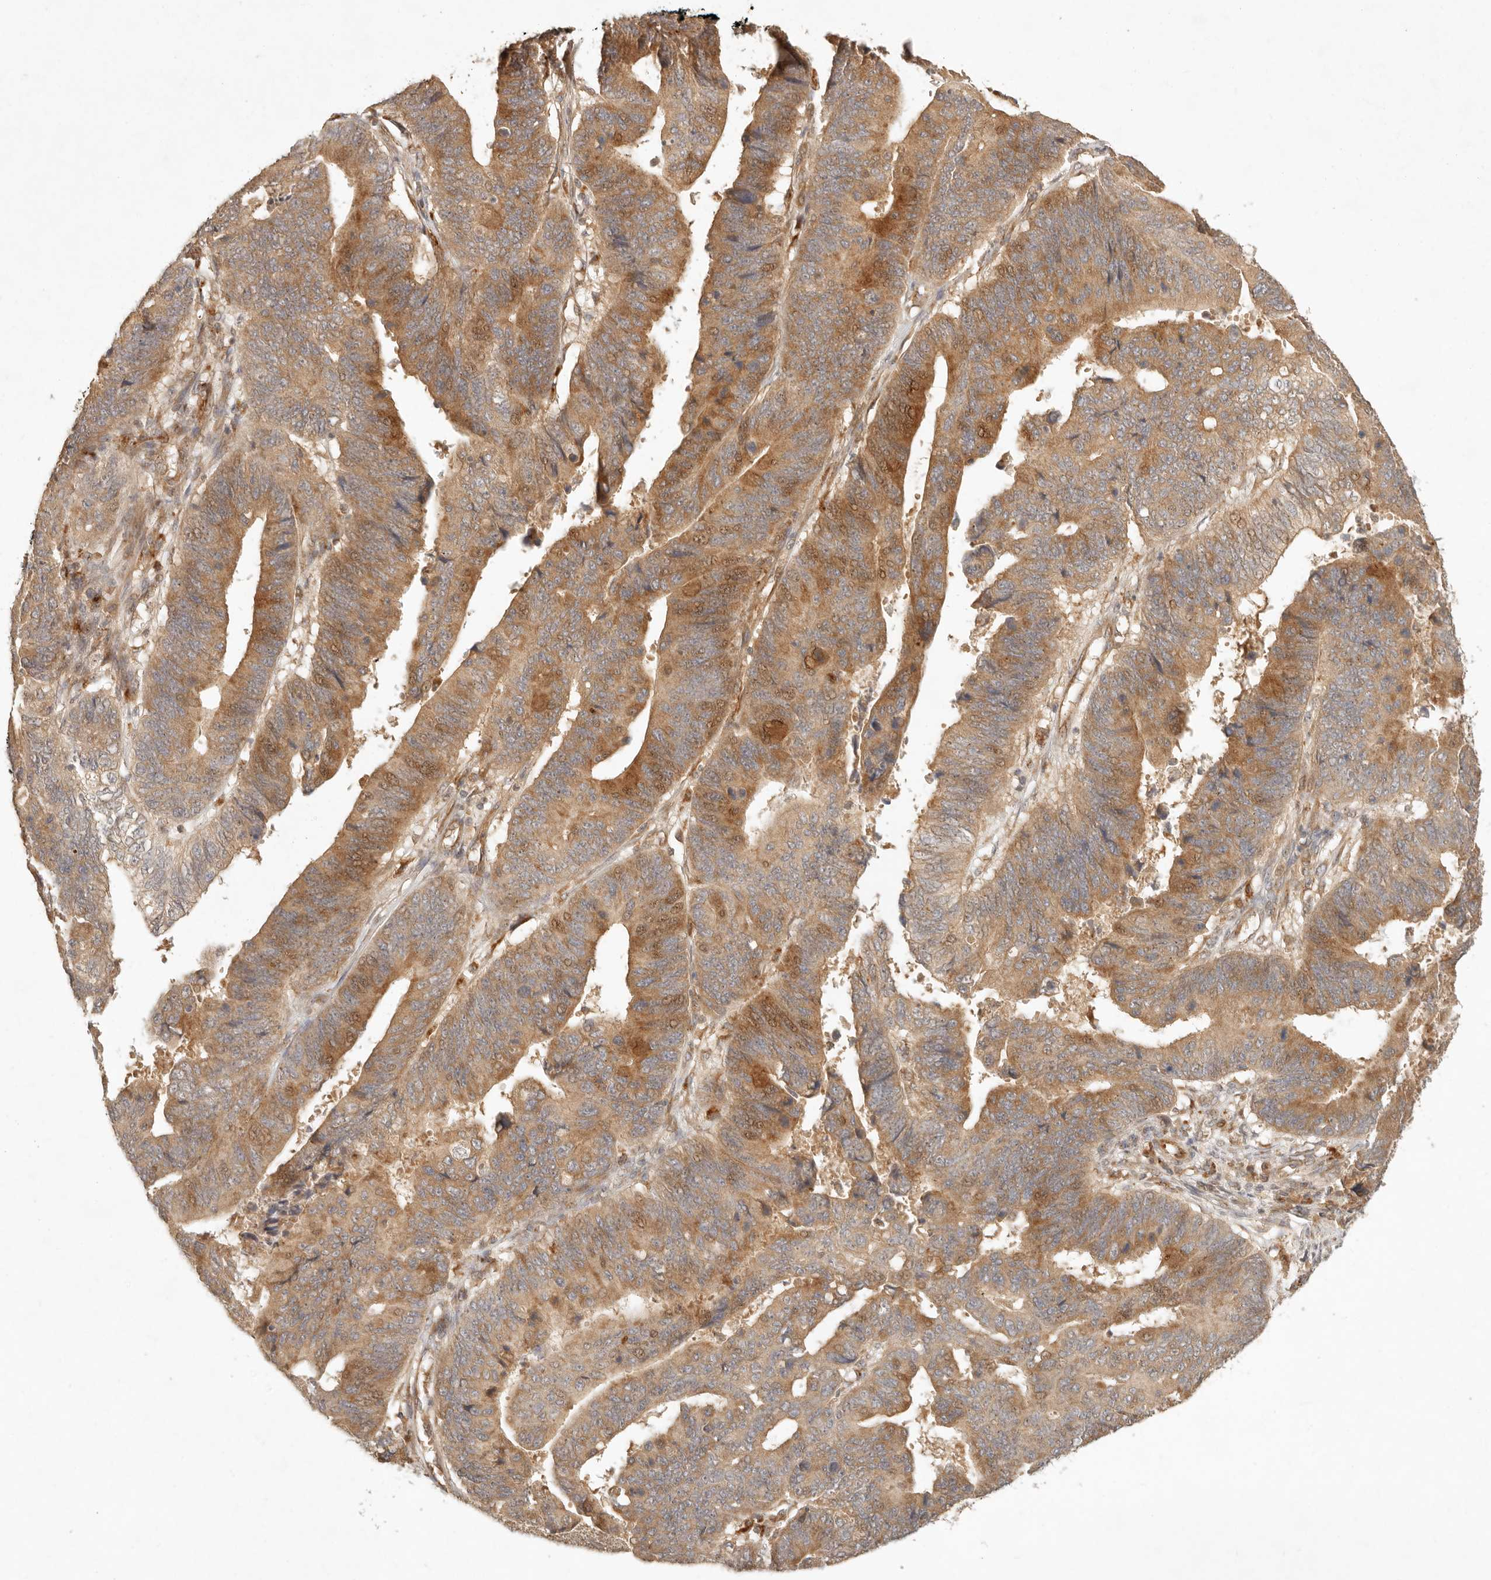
{"staining": {"intensity": "strong", "quantity": "25%-75%", "location": "cytoplasmic/membranous"}, "tissue": "stomach cancer", "cell_type": "Tumor cells", "image_type": "cancer", "snomed": [{"axis": "morphology", "description": "Adenocarcinoma, NOS"}, {"axis": "topography", "description": "Stomach"}], "caption": "Stomach cancer (adenocarcinoma) stained for a protein demonstrates strong cytoplasmic/membranous positivity in tumor cells.", "gene": "ANKRD61", "patient": {"sex": "male", "age": 59}}